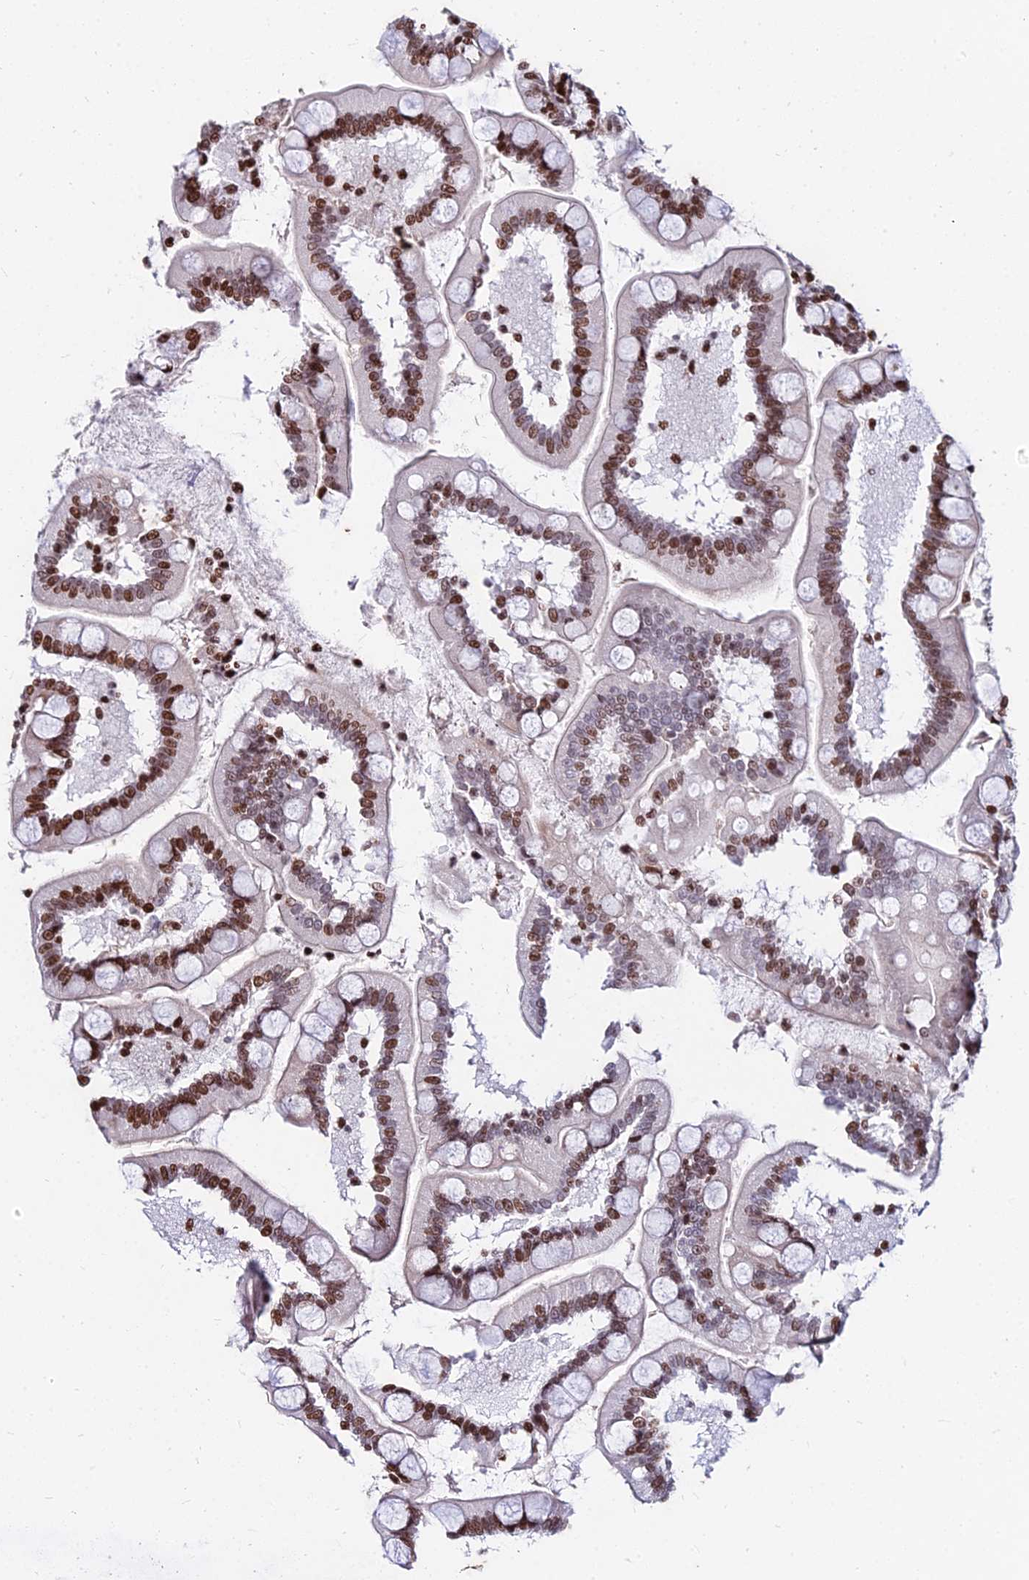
{"staining": {"intensity": "strong", "quantity": ">75%", "location": "nuclear"}, "tissue": "small intestine", "cell_type": "Glandular cells", "image_type": "normal", "snomed": [{"axis": "morphology", "description": "Normal tissue, NOS"}, {"axis": "topography", "description": "Small intestine"}], "caption": "DAB (3,3'-diaminobenzidine) immunohistochemical staining of benign human small intestine displays strong nuclear protein expression in approximately >75% of glandular cells. The staining is performed using DAB (3,3'-diaminobenzidine) brown chromogen to label protein expression. The nuclei are counter-stained blue using hematoxylin.", "gene": "NYAP2", "patient": {"sex": "female", "age": 64}}